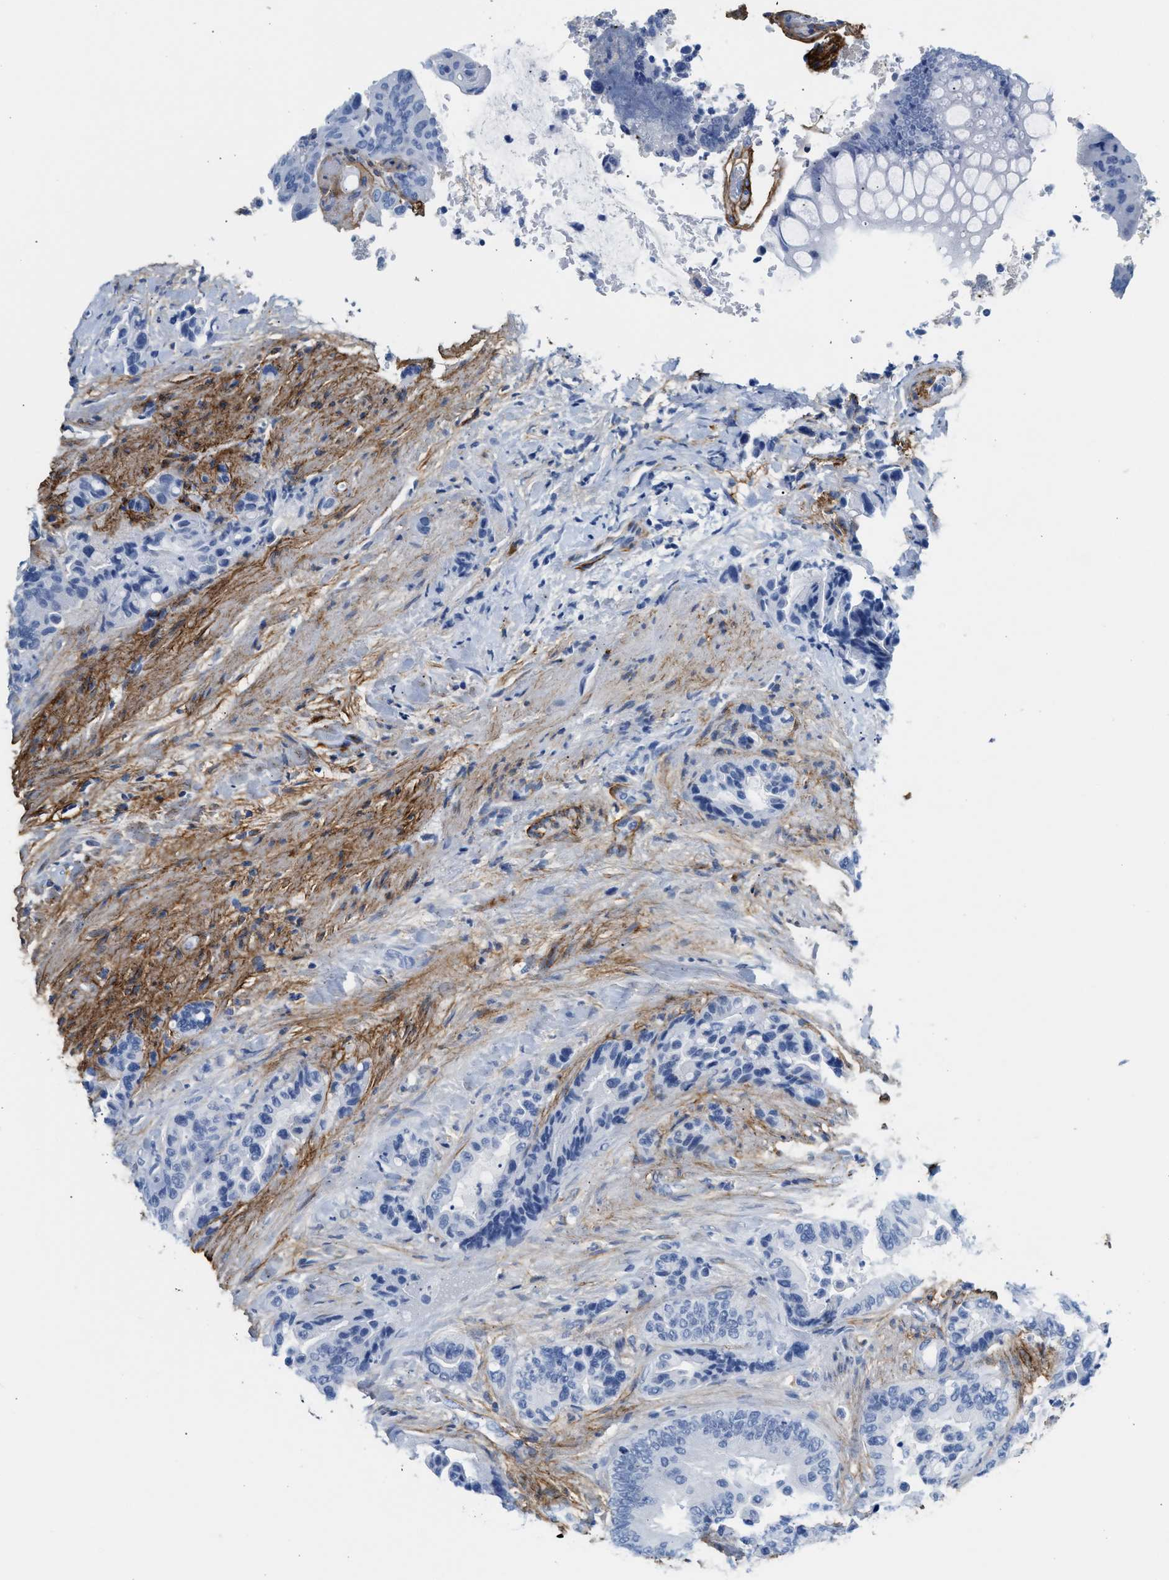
{"staining": {"intensity": "negative", "quantity": "none", "location": "none"}, "tissue": "colorectal cancer", "cell_type": "Tumor cells", "image_type": "cancer", "snomed": [{"axis": "morphology", "description": "Normal tissue, NOS"}, {"axis": "morphology", "description": "Adenocarcinoma, NOS"}, {"axis": "topography", "description": "Colon"}], "caption": "Colorectal cancer (adenocarcinoma) was stained to show a protein in brown. There is no significant expression in tumor cells. Brightfield microscopy of IHC stained with DAB (brown) and hematoxylin (blue), captured at high magnification.", "gene": "TNR", "patient": {"sex": "male", "age": 82}}